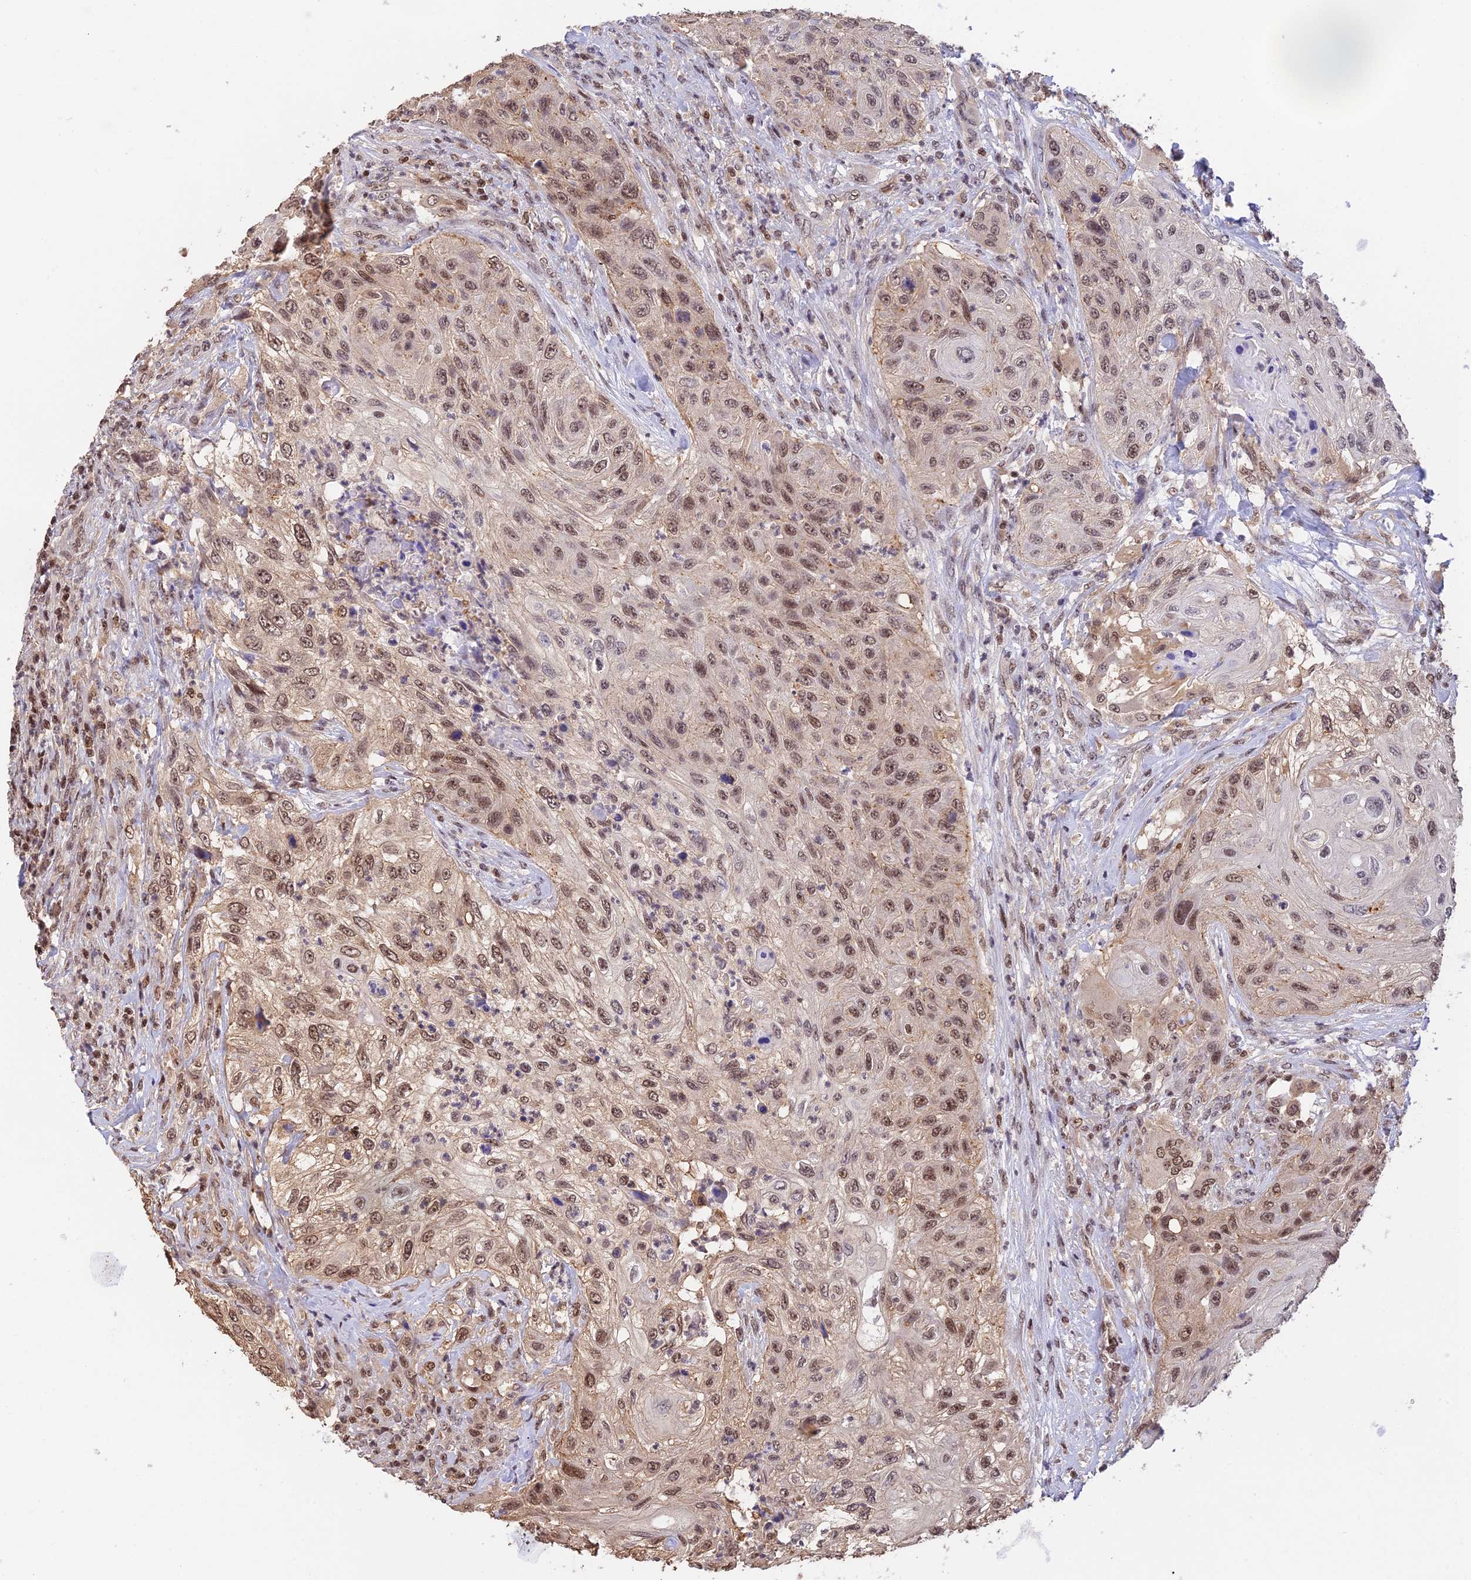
{"staining": {"intensity": "moderate", "quantity": ">75%", "location": "nuclear"}, "tissue": "urothelial cancer", "cell_type": "Tumor cells", "image_type": "cancer", "snomed": [{"axis": "morphology", "description": "Urothelial carcinoma, High grade"}, {"axis": "topography", "description": "Urinary bladder"}], "caption": "Moderate nuclear staining is appreciated in about >75% of tumor cells in urothelial cancer.", "gene": "THAP11", "patient": {"sex": "female", "age": 60}}